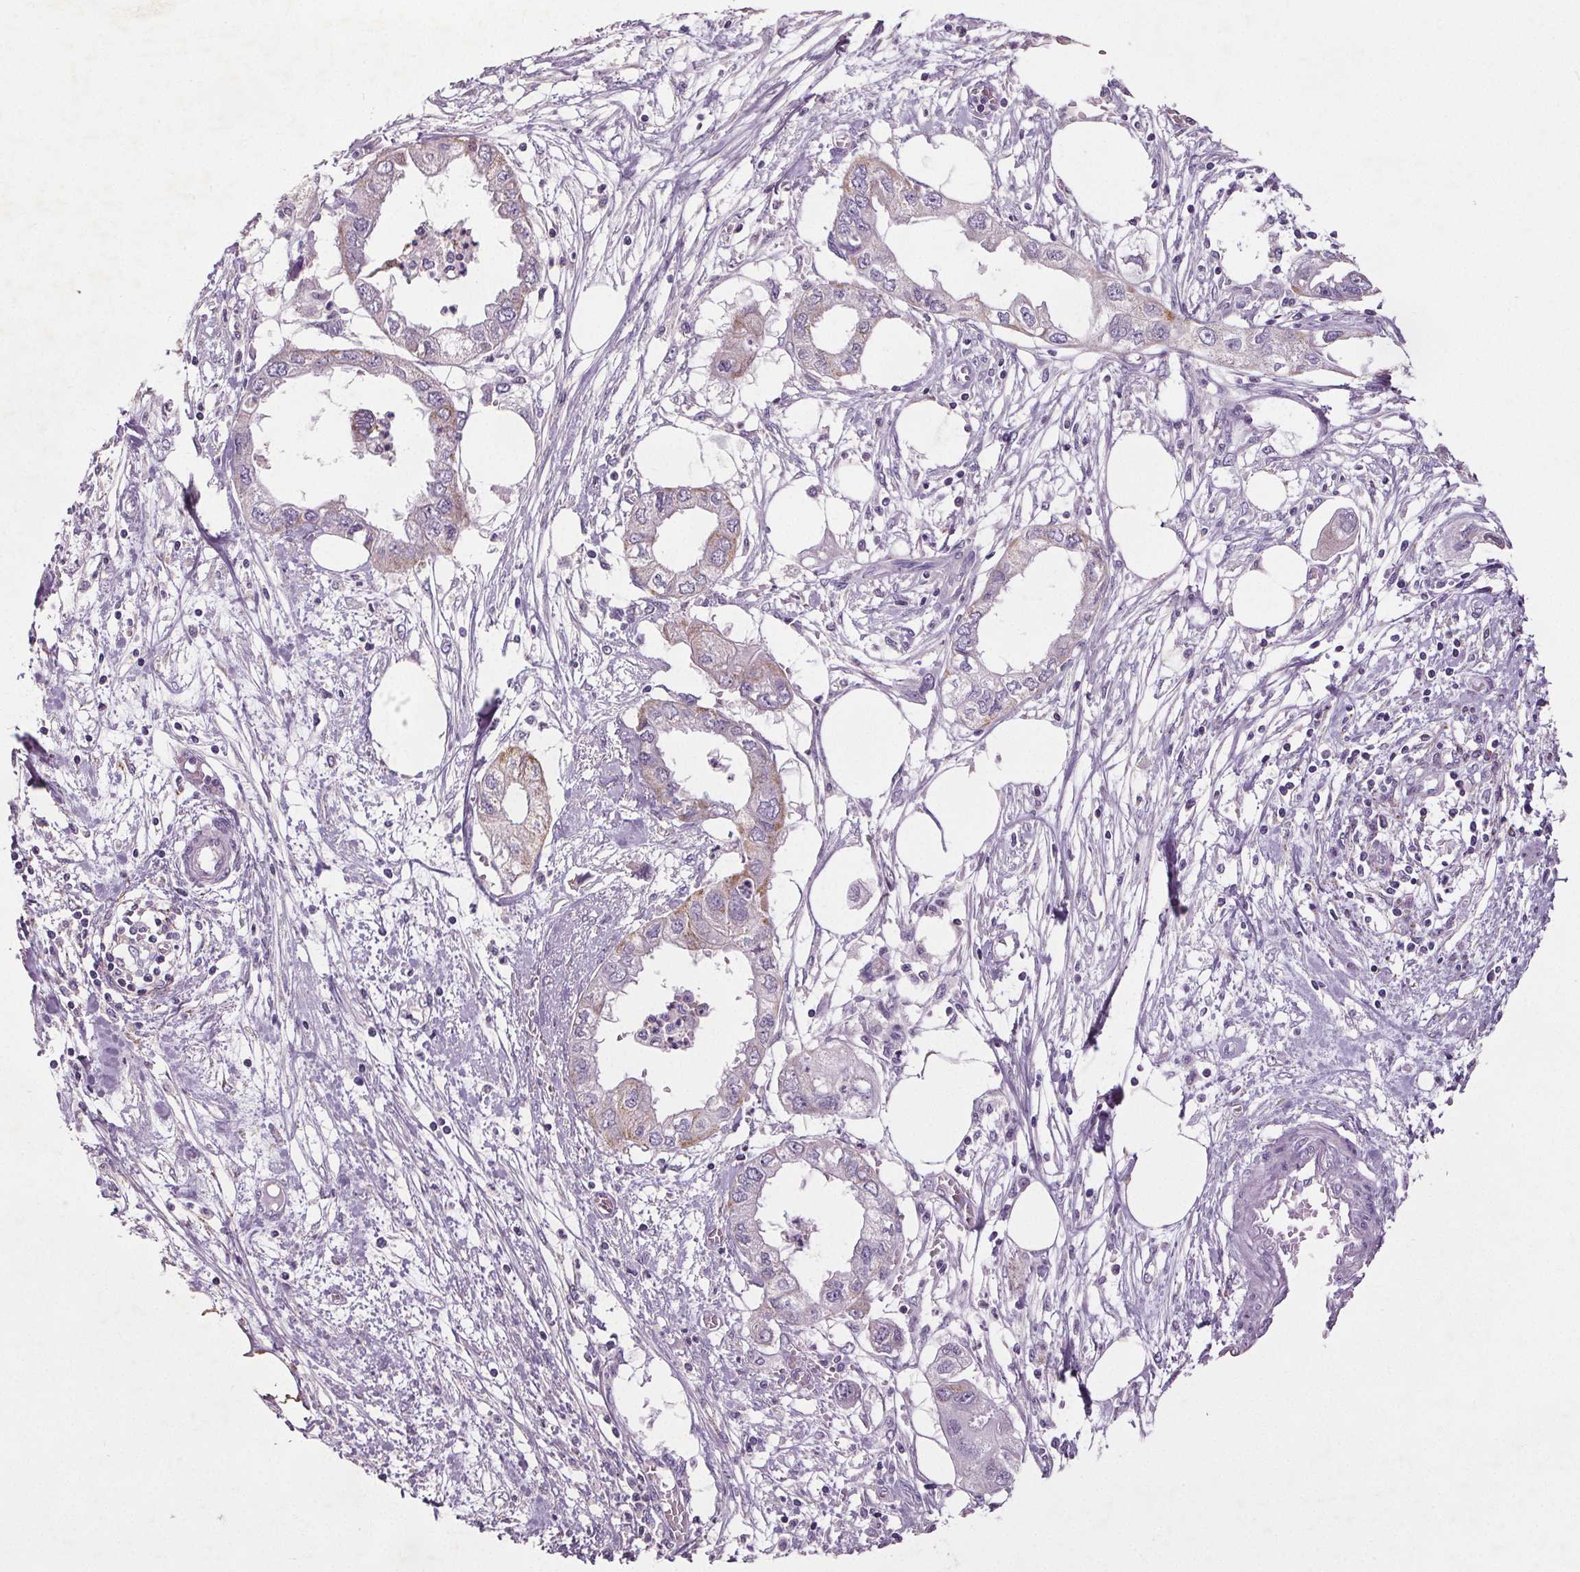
{"staining": {"intensity": "weak", "quantity": "25%-75%", "location": "cytoplasmic/membranous"}, "tissue": "endometrial cancer", "cell_type": "Tumor cells", "image_type": "cancer", "snomed": [{"axis": "morphology", "description": "Adenocarcinoma, NOS"}, {"axis": "morphology", "description": "Adenocarcinoma, metastatic, NOS"}, {"axis": "topography", "description": "Adipose tissue"}, {"axis": "topography", "description": "Endometrium"}], "caption": "A micrograph of human endometrial metastatic adenocarcinoma stained for a protein shows weak cytoplasmic/membranous brown staining in tumor cells.", "gene": "GPIHBP1", "patient": {"sex": "female", "age": 67}}